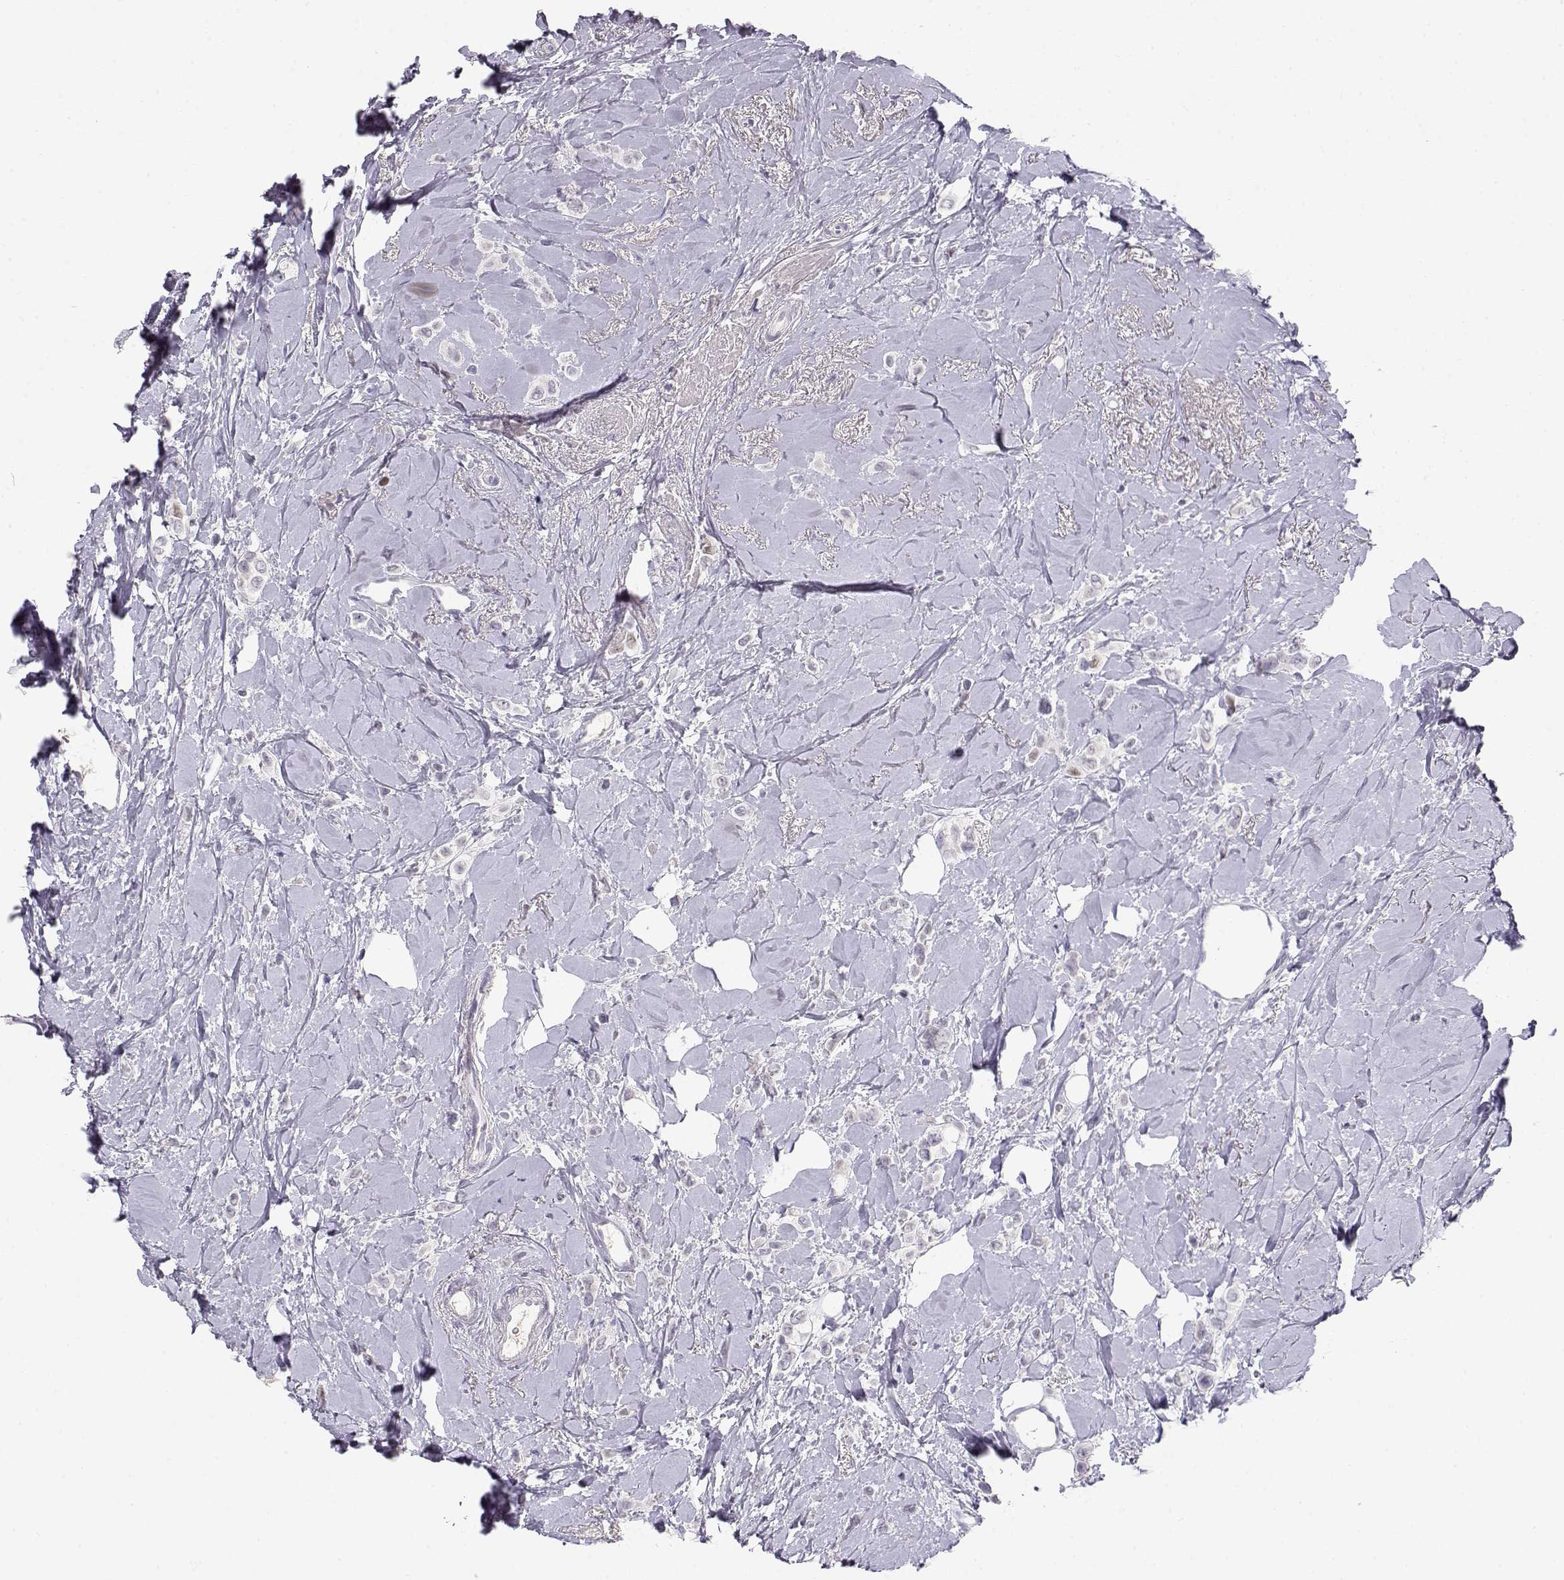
{"staining": {"intensity": "negative", "quantity": "none", "location": "none"}, "tissue": "breast cancer", "cell_type": "Tumor cells", "image_type": "cancer", "snomed": [{"axis": "morphology", "description": "Lobular carcinoma"}, {"axis": "topography", "description": "Breast"}], "caption": "Human breast cancer (lobular carcinoma) stained for a protein using immunohistochemistry (IHC) exhibits no staining in tumor cells.", "gene": "OPN5", "patient": {"sex": "female", "age": 66}}